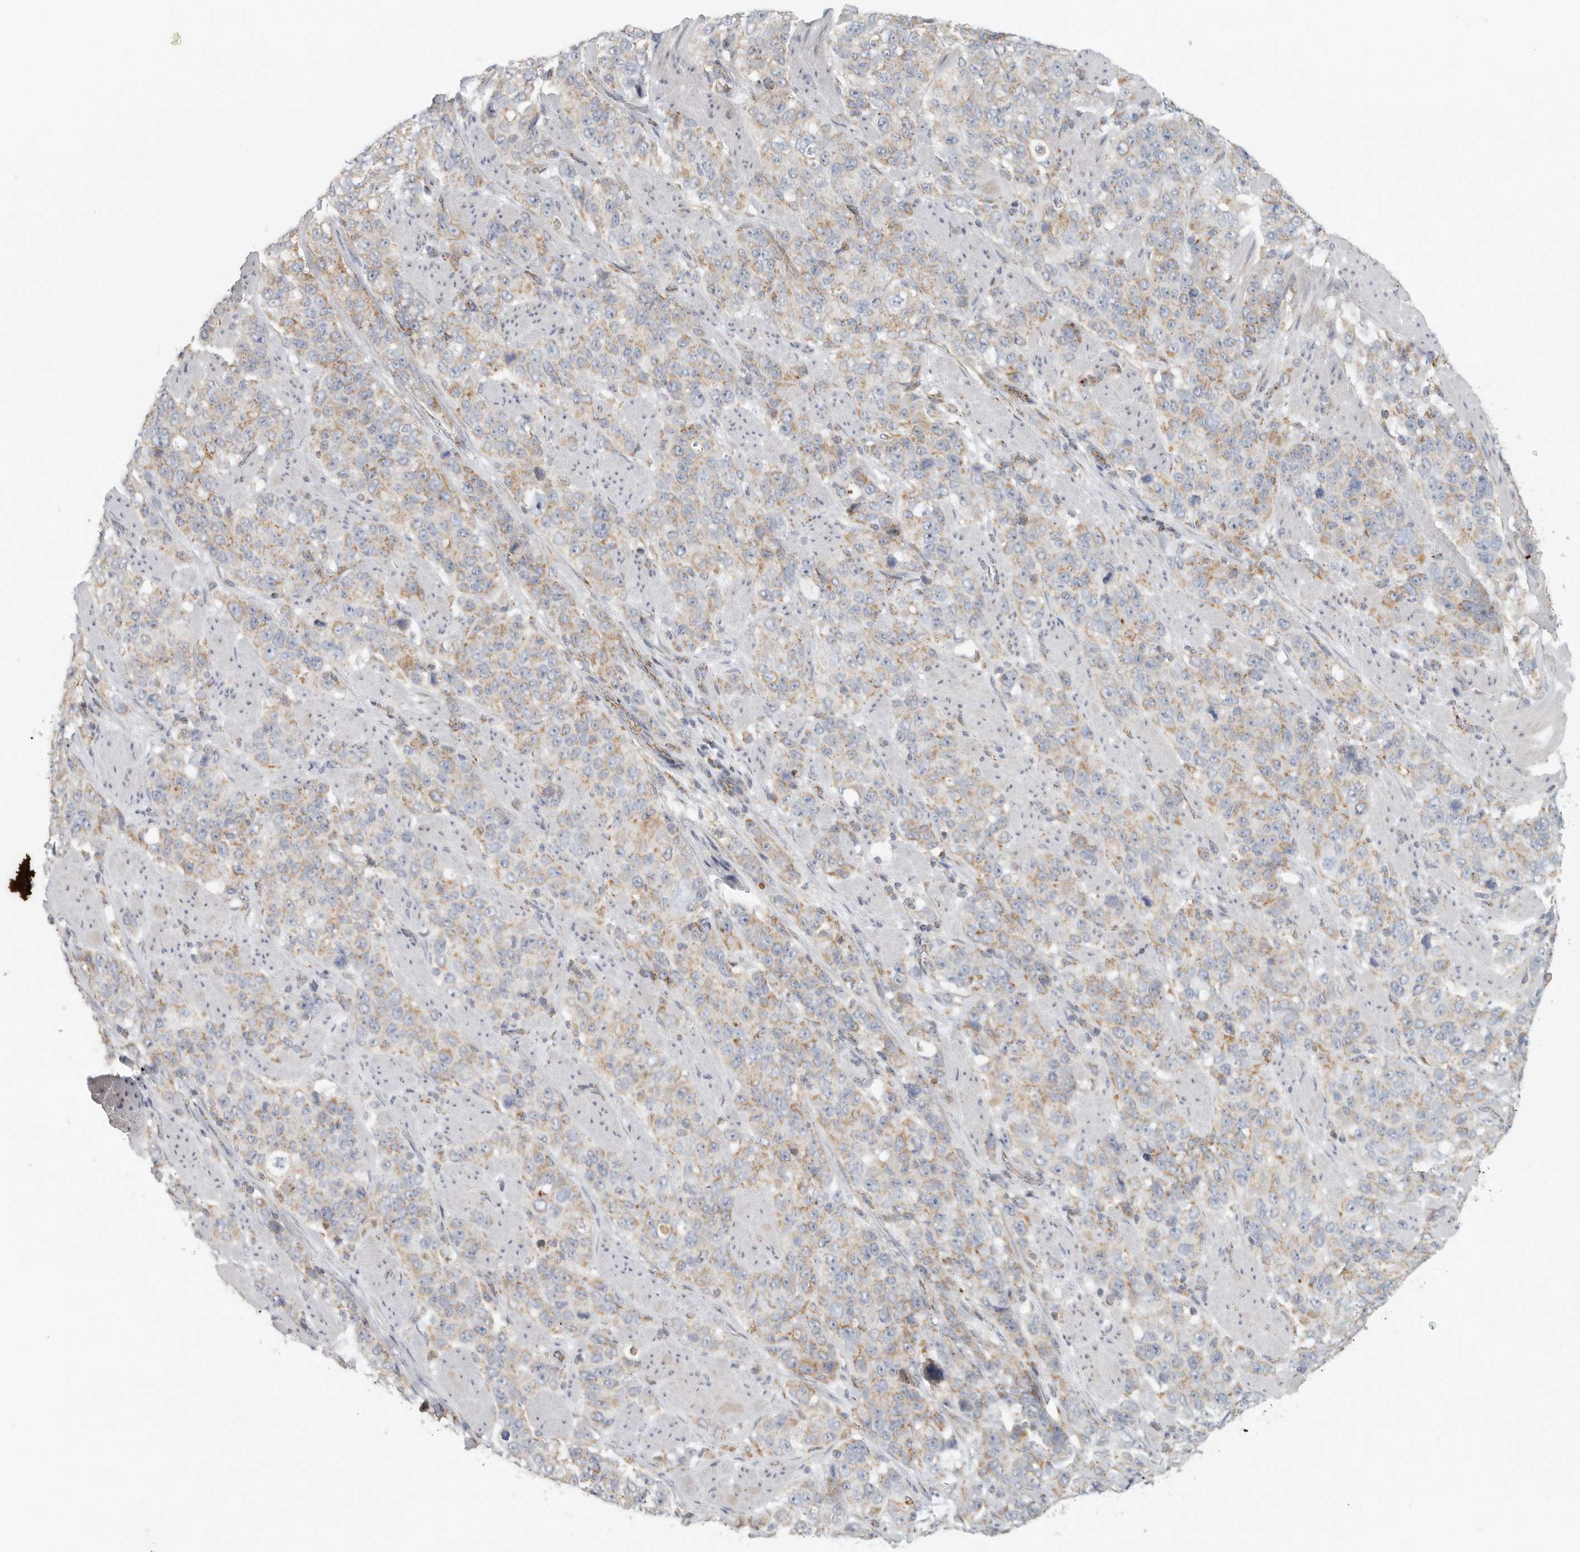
{"staining": {"intensity": "moderate", "quantity": ">75%", "location": "cytoplasmic/membranous"}, "tissue": "stomach cancer", "cell_type": "Tumor cells", "image_type": "cancer", "snomed": [{"axis": "morphology", "description": "Adenocarcinoma, NOS"}, {"axis": "topography", "description": "Stomach"}], "caption": "This is an image of IHC staining of adenocarcinoma (stomach), which shows moderate staining in the cytoplasmic/membranous of tumor cells.", "gene": "SLC25A26", "patient": {"sex": "male", "age": 48}}